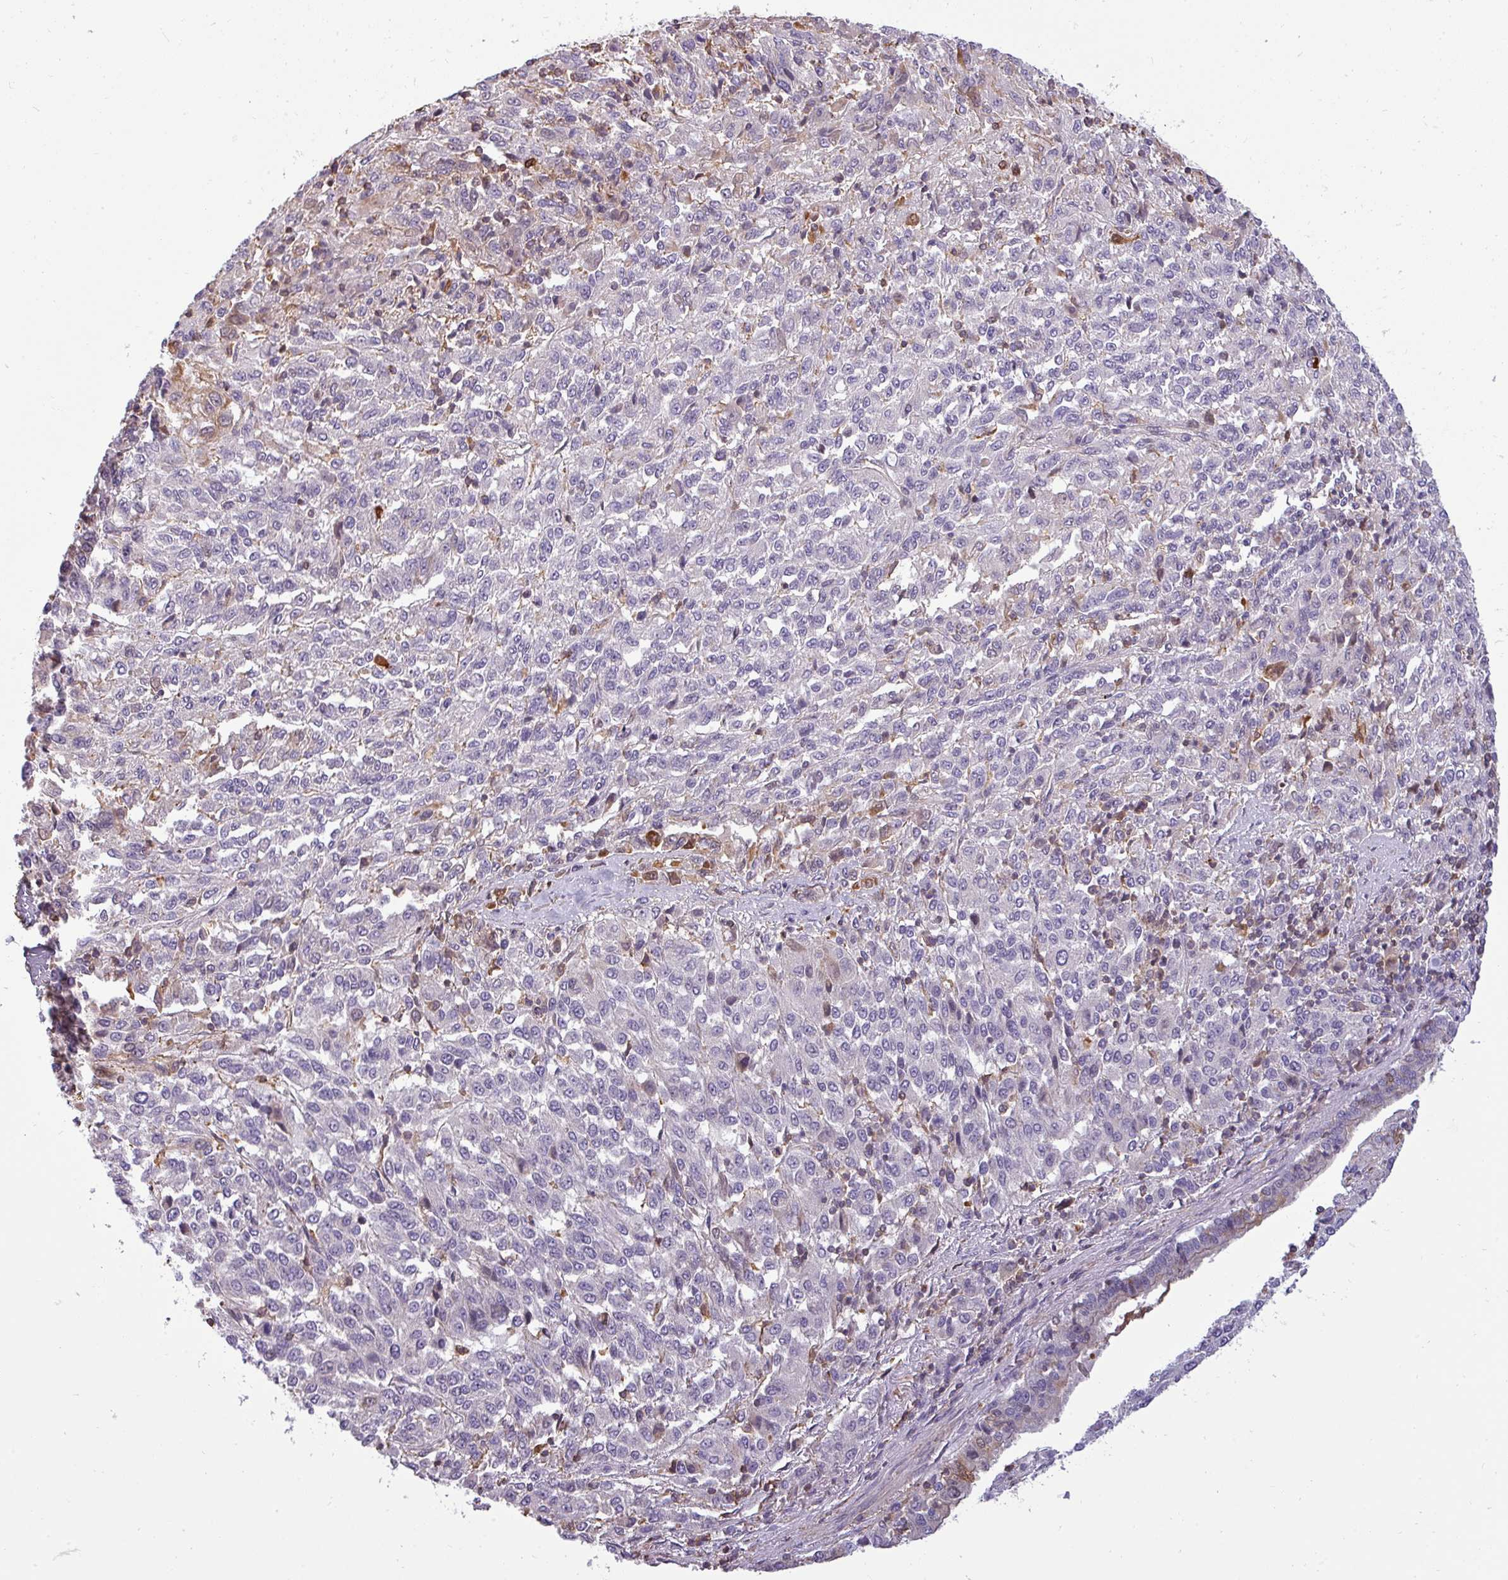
{"staining": {"intensity": "negative", "quantity": "none", "location": "none"}, "tissue": "melanoma", "cell_type": "Tumor cells", "image_type": "cancer", "snomed": [{"axis": "morphology", "description": "Malignant melanoma, Metastatic site"}, {"axis": "topography", "description": "Lung"}], "caption": "This micrograph is of melanoma stained with immunohistochemistry to label a protein in brown with the nuclei are counter-stained blue. There is no expression in tumor cells.", "gene": "ZNF835", "patient": {"sex": "male", "age": 64}}